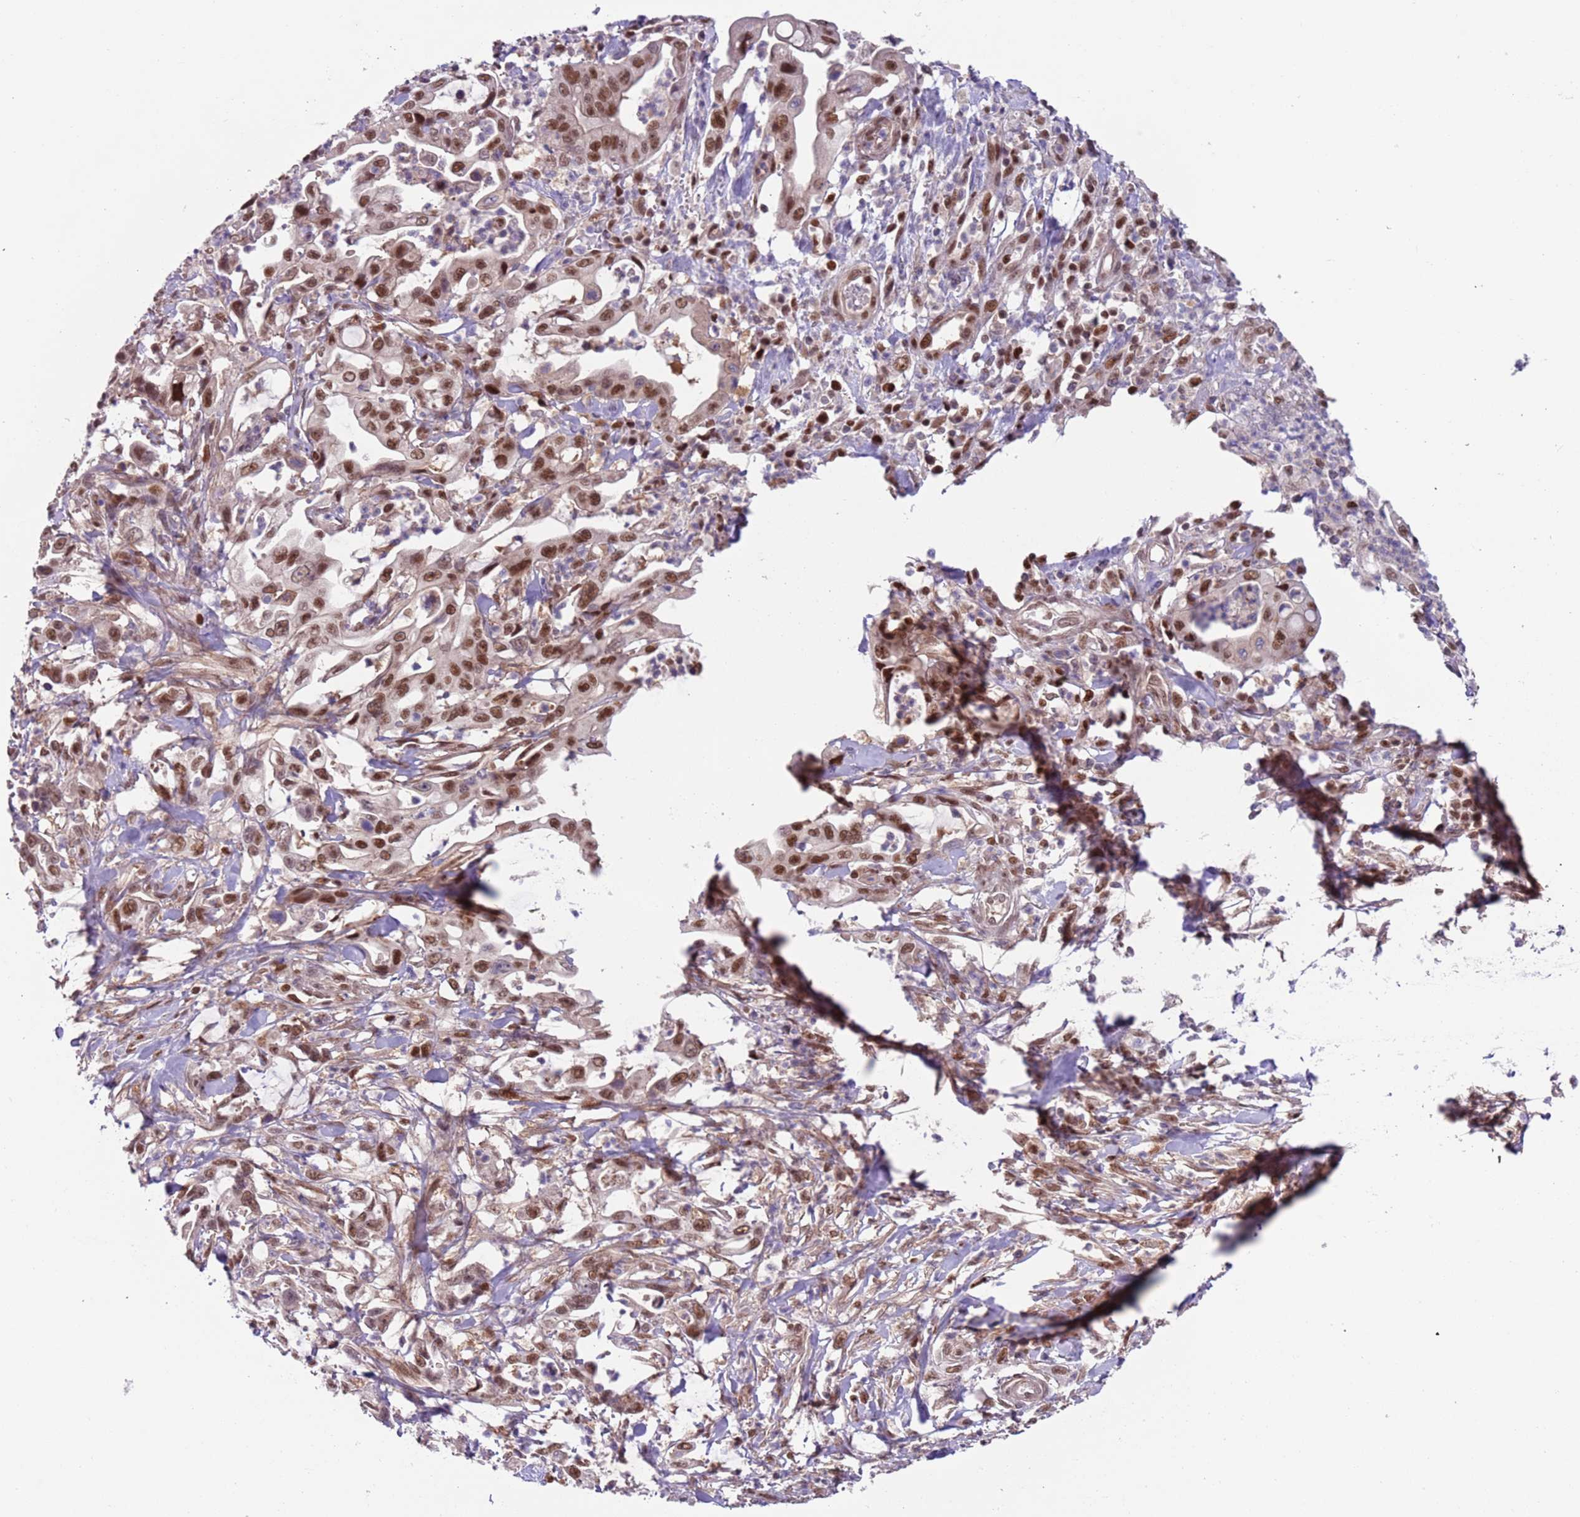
{"staining": {"intensity": "strong", "quantity": ">75%", "location": "nuclear"}, "tissue": "pancreatic cancer", "cell_type": "Tumor cells", "image_type": "cancer", "snomed": [{"axis": "morphology", "description": "Adenocarcinoma, NOS"}, {"axis": "topography", "description": "Pancreas"}], "caption": "Protein expression analysis of adenocarcinoma (pancreatic) shows strong nuclear expression in approximately >75% of tumor cells. Immunohistochemistry (ihc) stains the protein in brown and the nuclei are stained blue.", "gene": "RMND5B", "patient": {"sex": "female", "age": 61}}